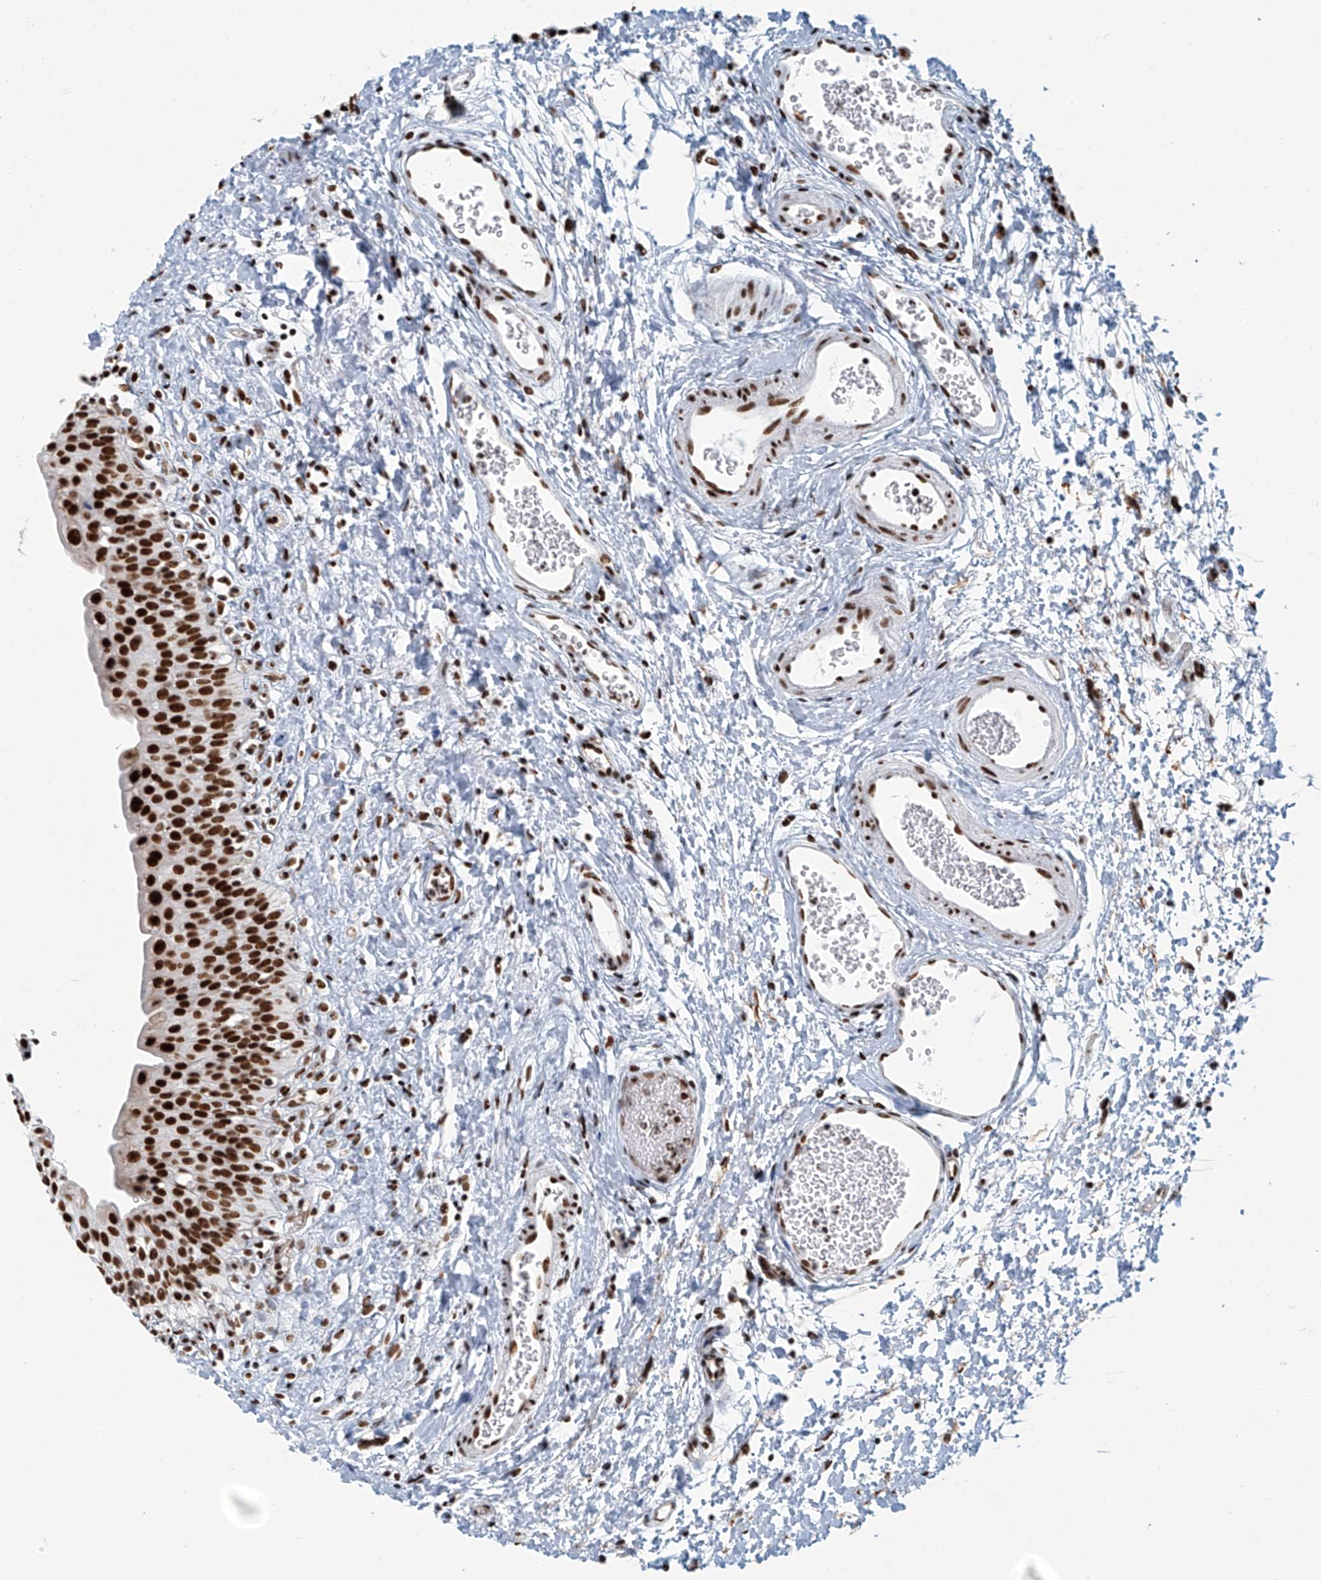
{"staining": {"intensity": "strong", "quantity": ">75%", "location": "nuclear"}, "tissue": "urinary bladder", "cell_type": "Urothelial cells", "image_type": "normal", "snomed": [{"axis": "morphology", "description": "Normal tissue, NOS"}, {"axis": "topography", "description": "Urinary bladder"}], "caption": "Protein analysis of unremarkable urinary bladder reveals strong nuclear positivity in about >75% of urothelial cells.", "gene": "ENSG00000257390", "patient": {"sex": "male", "age": 51}}